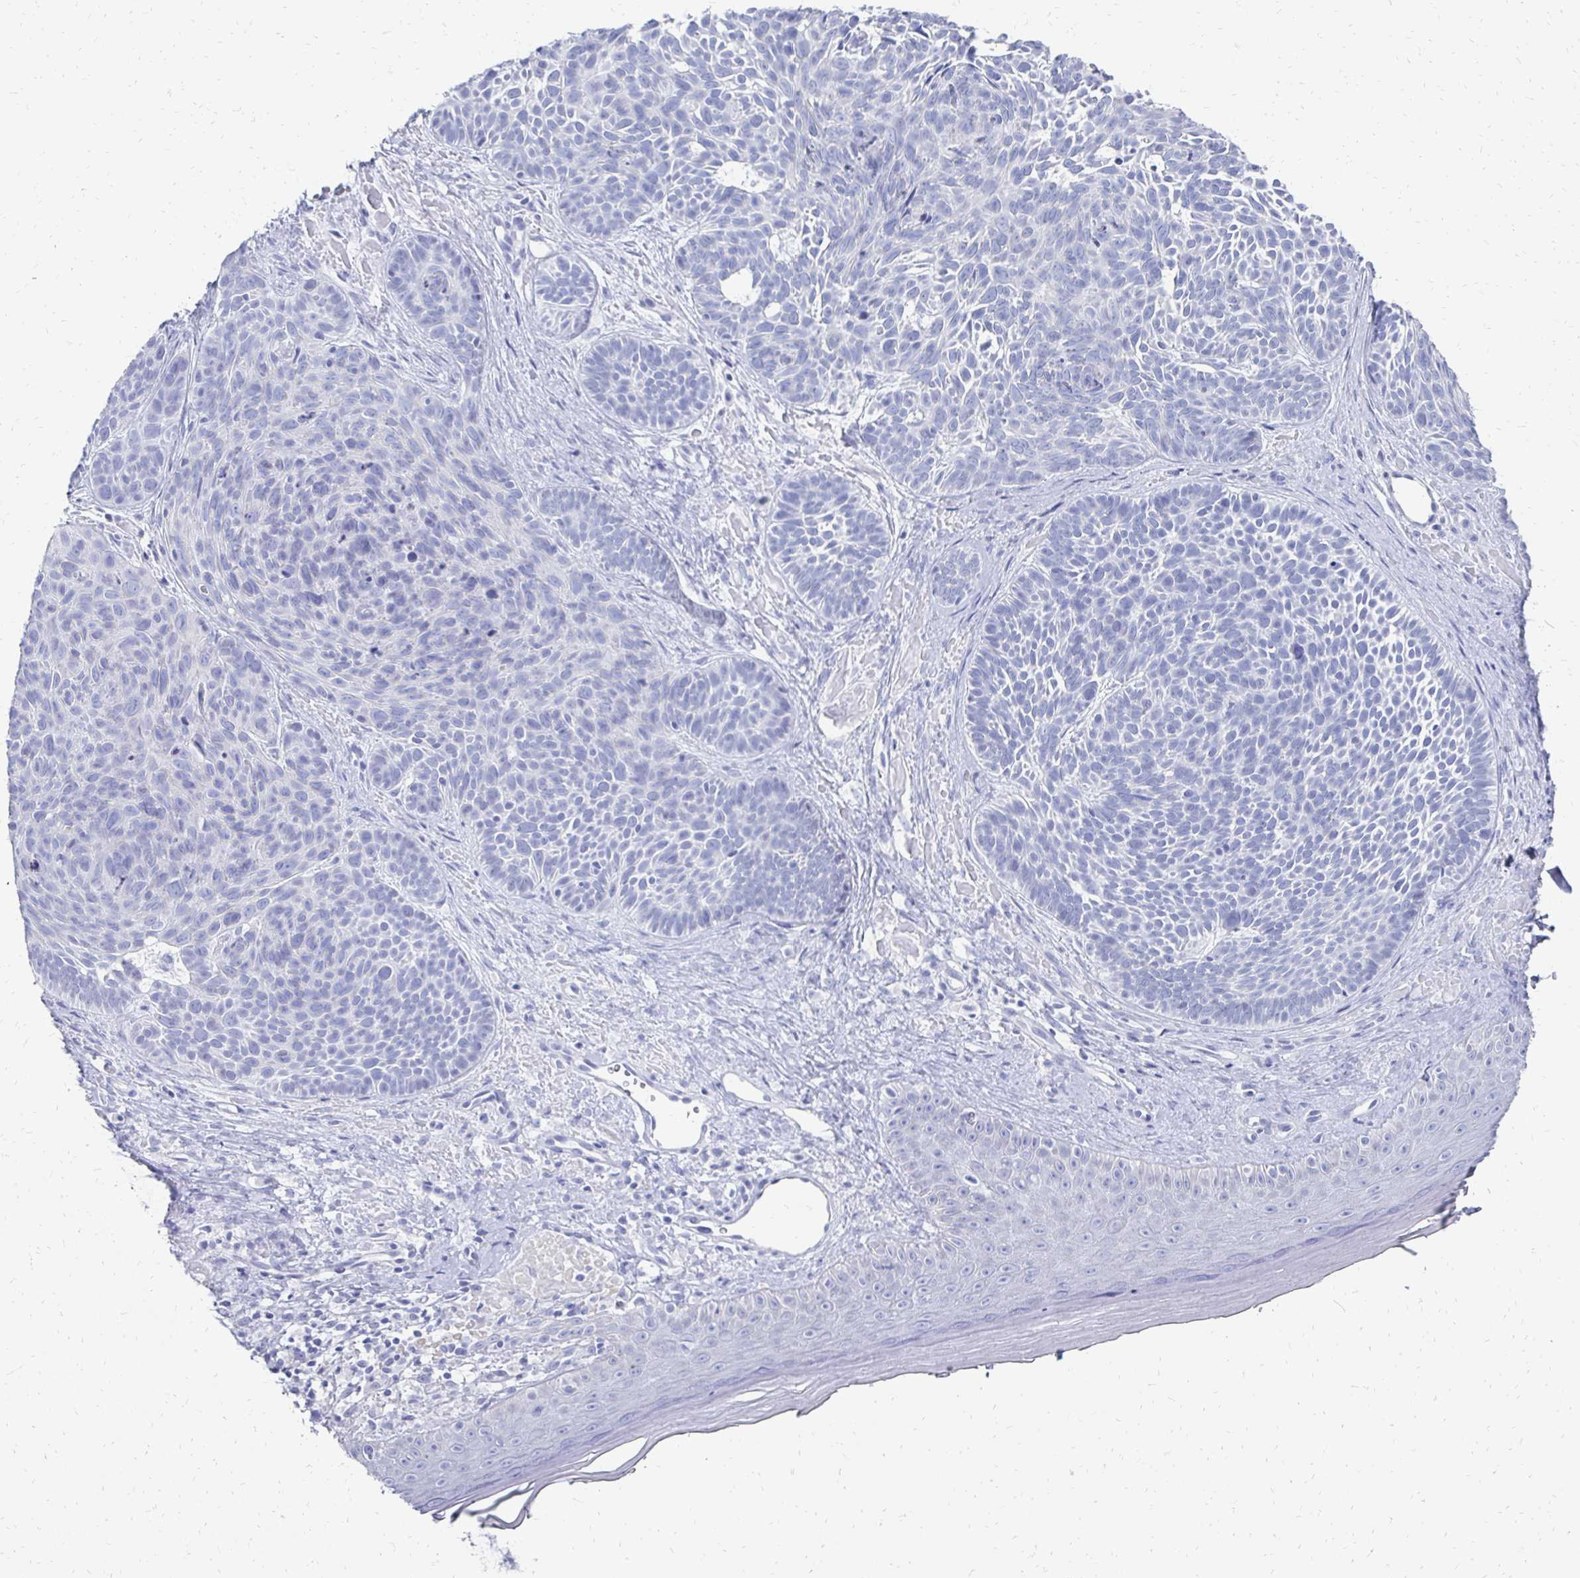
{"staining": {"intensity": "negative", "quantity": "none", "location": "none"}, "tissue": "skin cancer", "cell_type": "Tumor cells", "image_type": "cancer", "snomed": [{"axis": "morphology", "description": "Basal cell carcinoma"}, {"axis": "topography", "description": "Skin"}], "caption": "Tumor cells show no significant protein staining in skin cancer (basal cell carcinoma).", "gene": "SYCP3", "patient": {"sex": "male", "age": 81}}